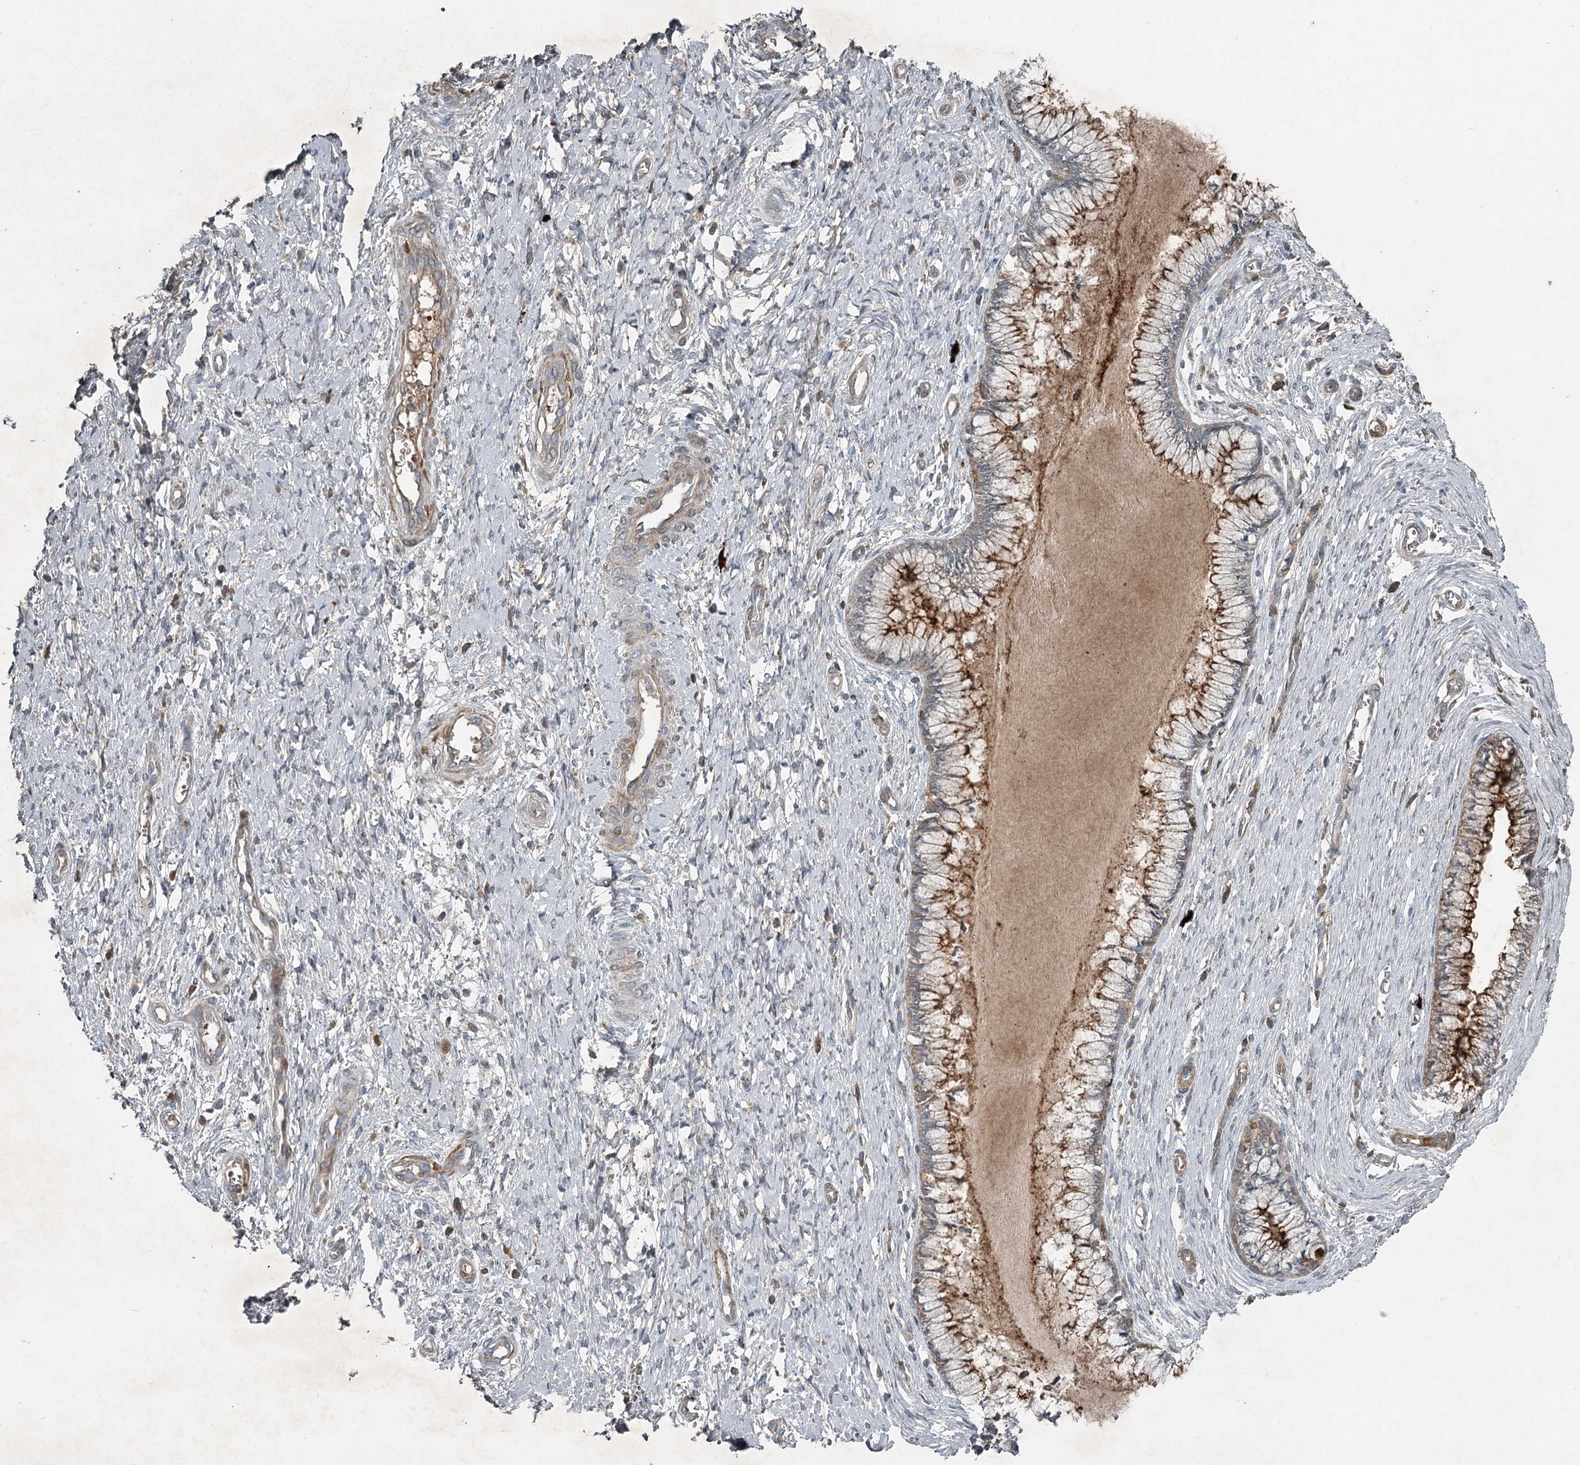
{"staining": {"intensity": "moderate", "quantity": "25%-75%", "location": "cytoplasmic/membranous"}, "tissue": "cervix", "cell_type": "Glandular cells", "image_type": "normal", "snomed": [{"axis": "morphology", "description": "Normal tissue, NOS"}, {"axis": "topography", "description": "Cervix"}], "caption": "Glandular cells exhibit medium levels of moderate cytoplasmic/membranous expression in approximately 25%-75% of cells in unremarkable cervix. (Brightfield microscopy of DAB IHC at high magnification).", "gene": "SLC39A8", "patient": {"sex": "female", "age": 55}}